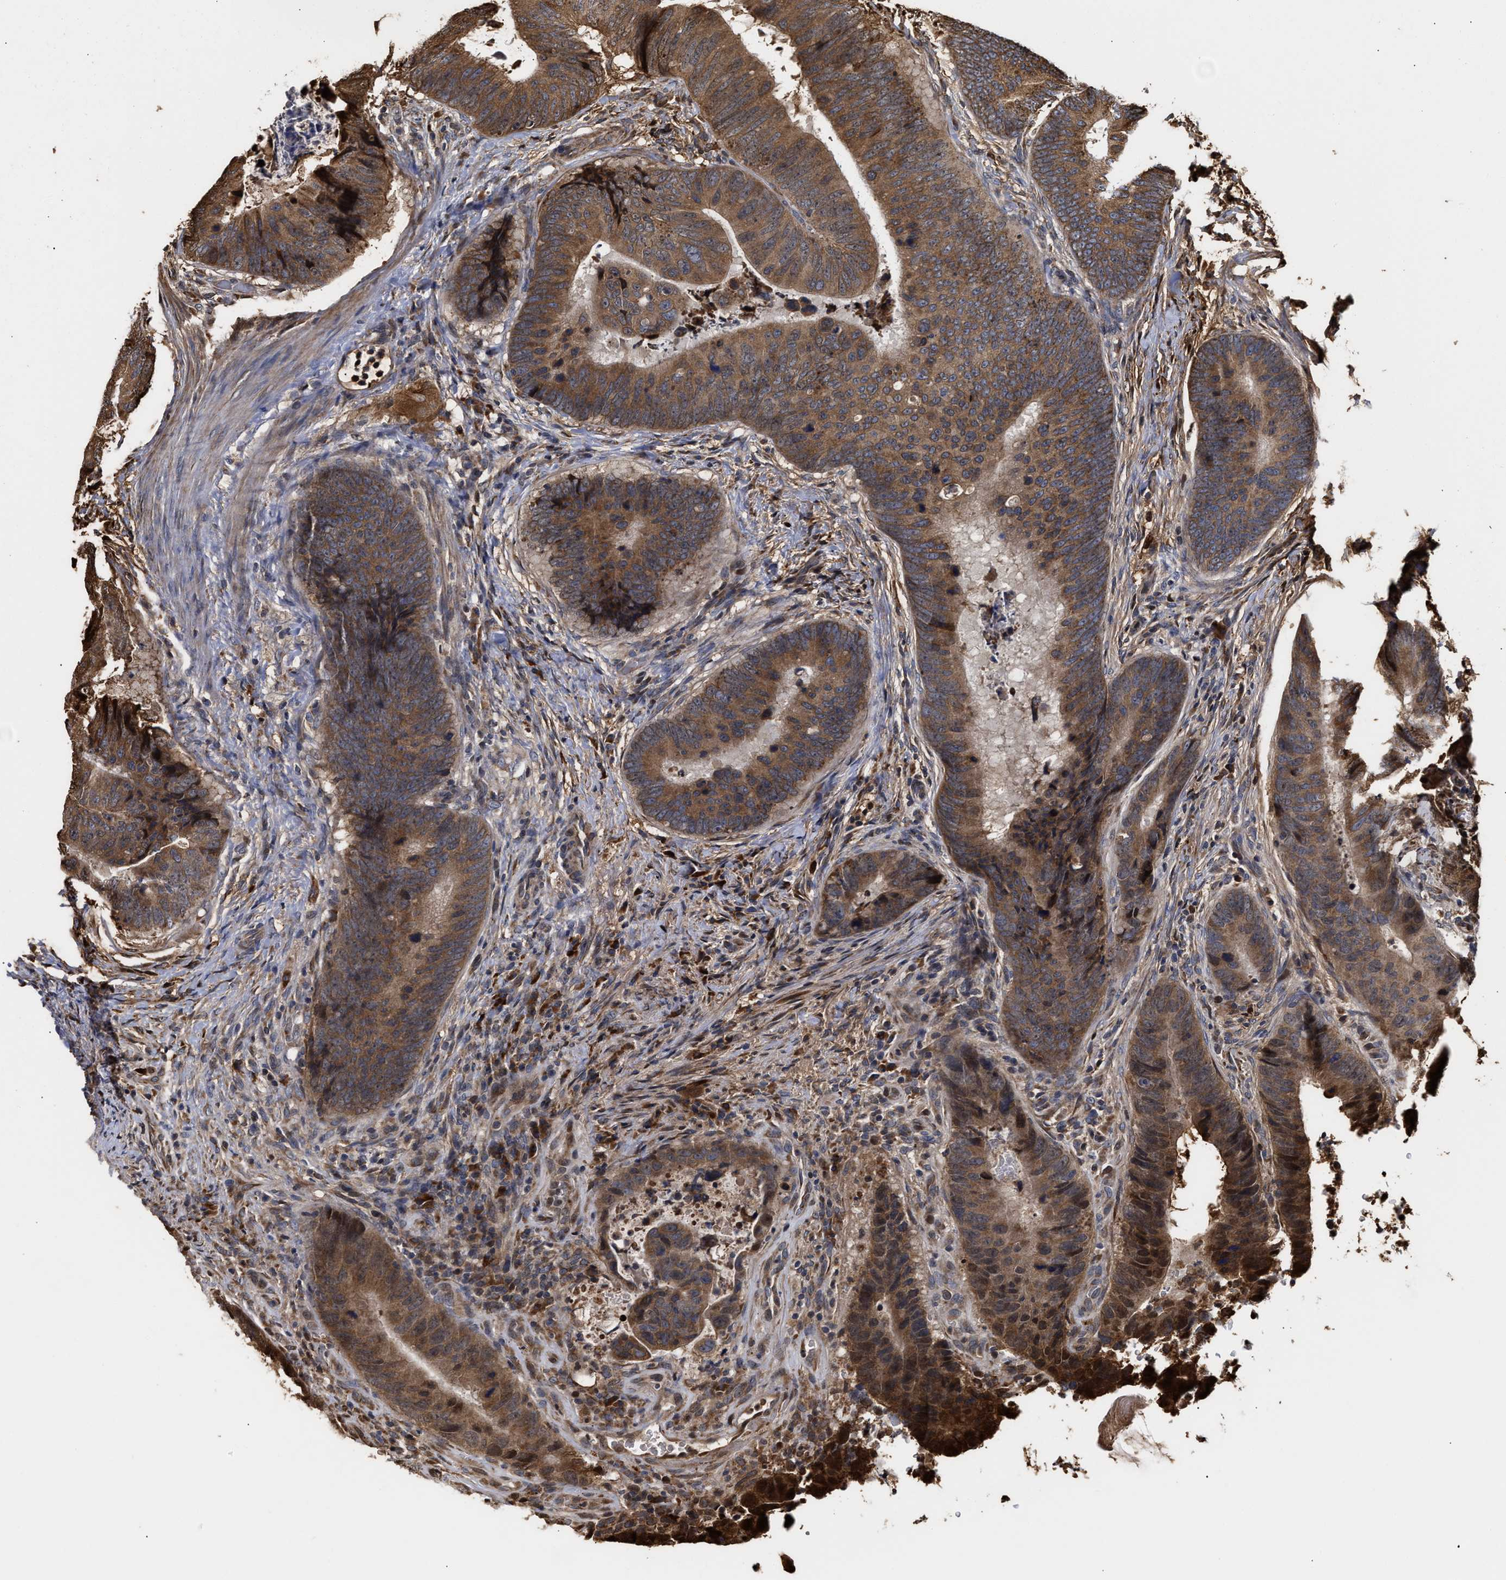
{"staining": {"intensity": "strong", "quantity": ">75%", "location": "cytoplasmic/membranous"}, "tissue": "colorectal cancer", "cell_type": "Tumor cells", "image_type": "cancer", "snomed": [{"axis": "morphology", "description": "Adenocarcinoma, NOS"}, {"axis": "topography", "description": "Colon"}], "caption": "Immunohistochemical staining of human colorectal cancer displays strong cytoplasmic/membranous protein expression in approximately >75% of tumor cells. The staining is performed using DAB (3,3'-diaminobenzidine) brown chromogen to label protein expression. The nuclei are counter-stained blue using hematoxylin.", "gene": "GOSR1", "patient": {"sex": "male", "age": 56}}